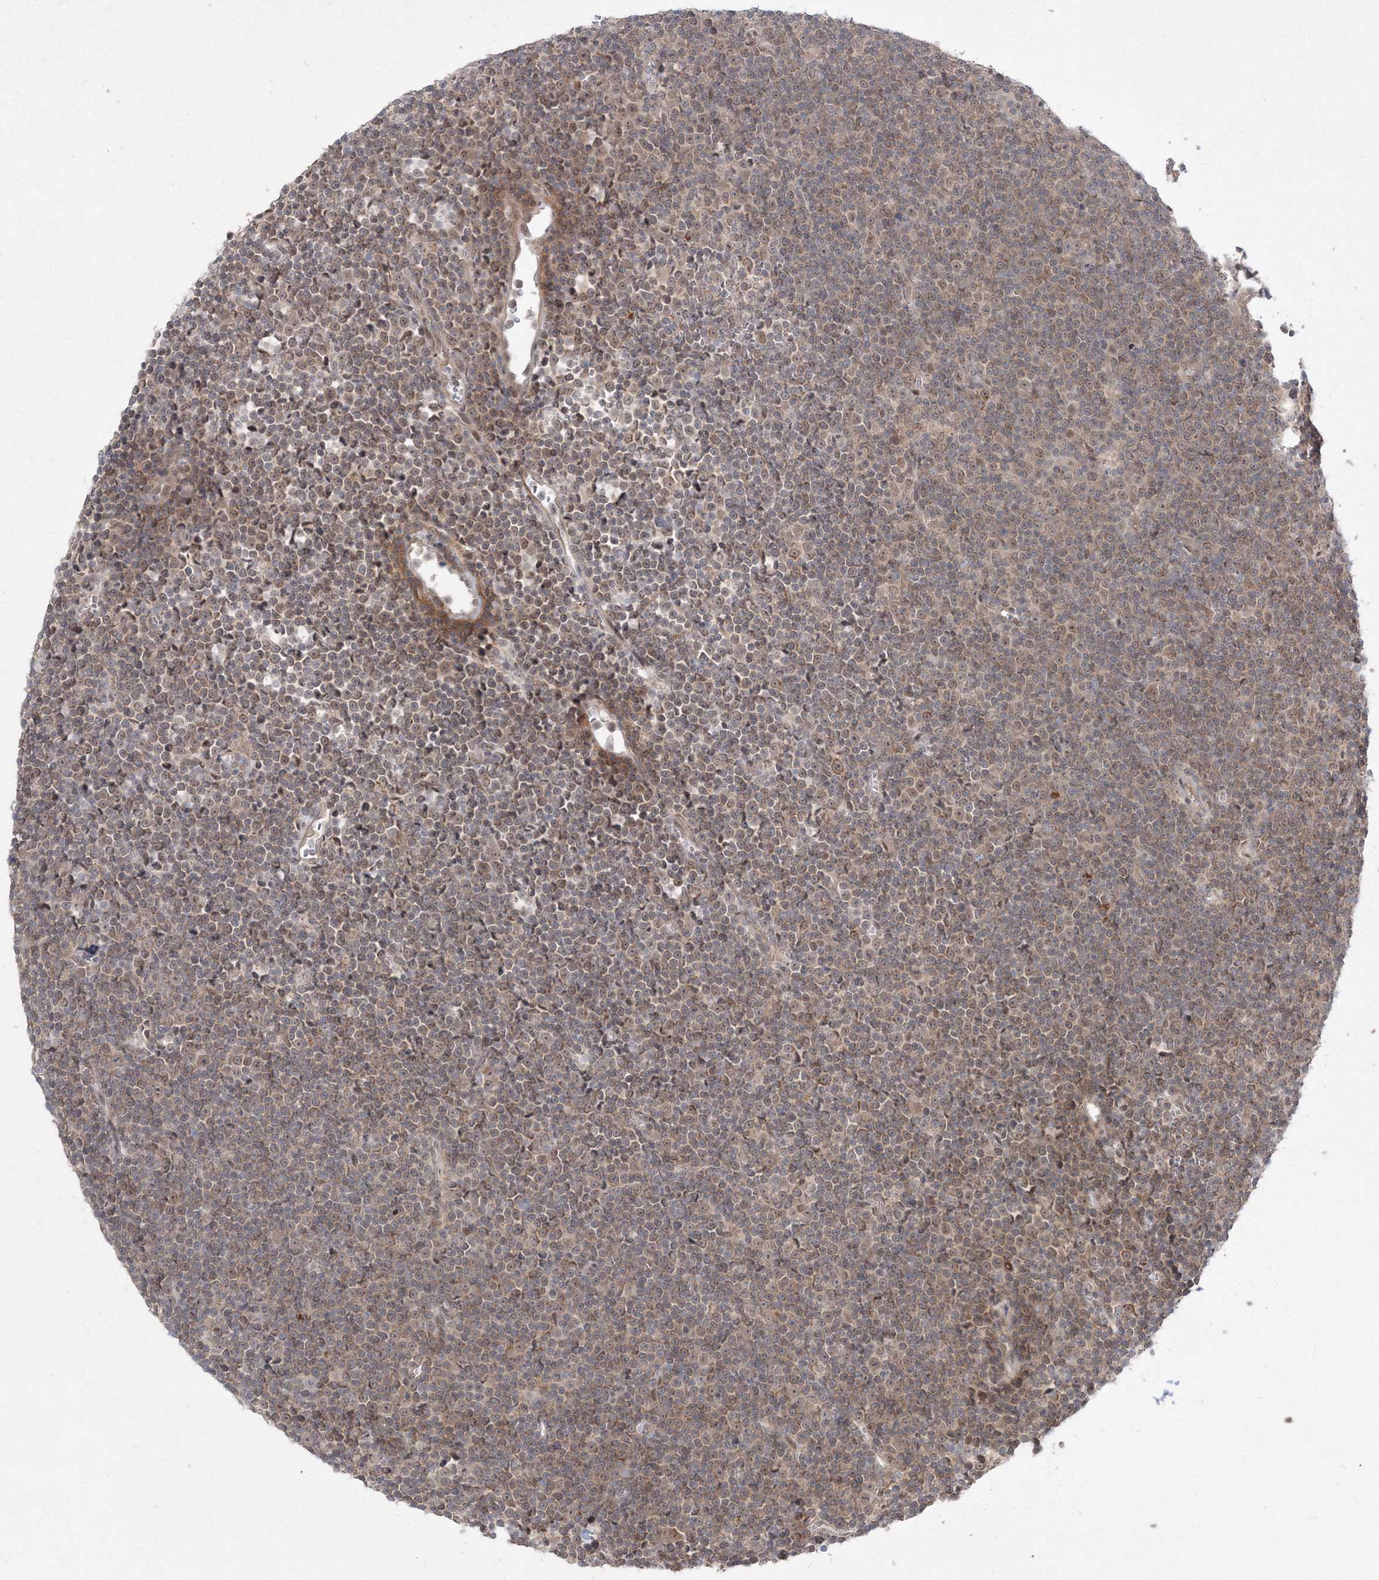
{"staining": {"intensity": "weak", "quantity": "25%-75%", "location": "cytoplasmic/membranous,nuclear"}, "tissue": "lymphoma", "cell_type": "Tumor cells", "image_type": "cancer", "snomed": [{"axis": "morphology", "description": "Malignant lymphoma, non-Hodgkin's type, Low grade"}, {"axis": "topography", "description": "Lymph node"}], "caption": "An image showing weak cytoplasmic/membranous and nuclear staining in about 25%-75% of tumor cells in lymphoma, as visualized by brown immunohistochemical staining.", "gene": "COPS4", "patient": {"sex": "female", "age": 67}}